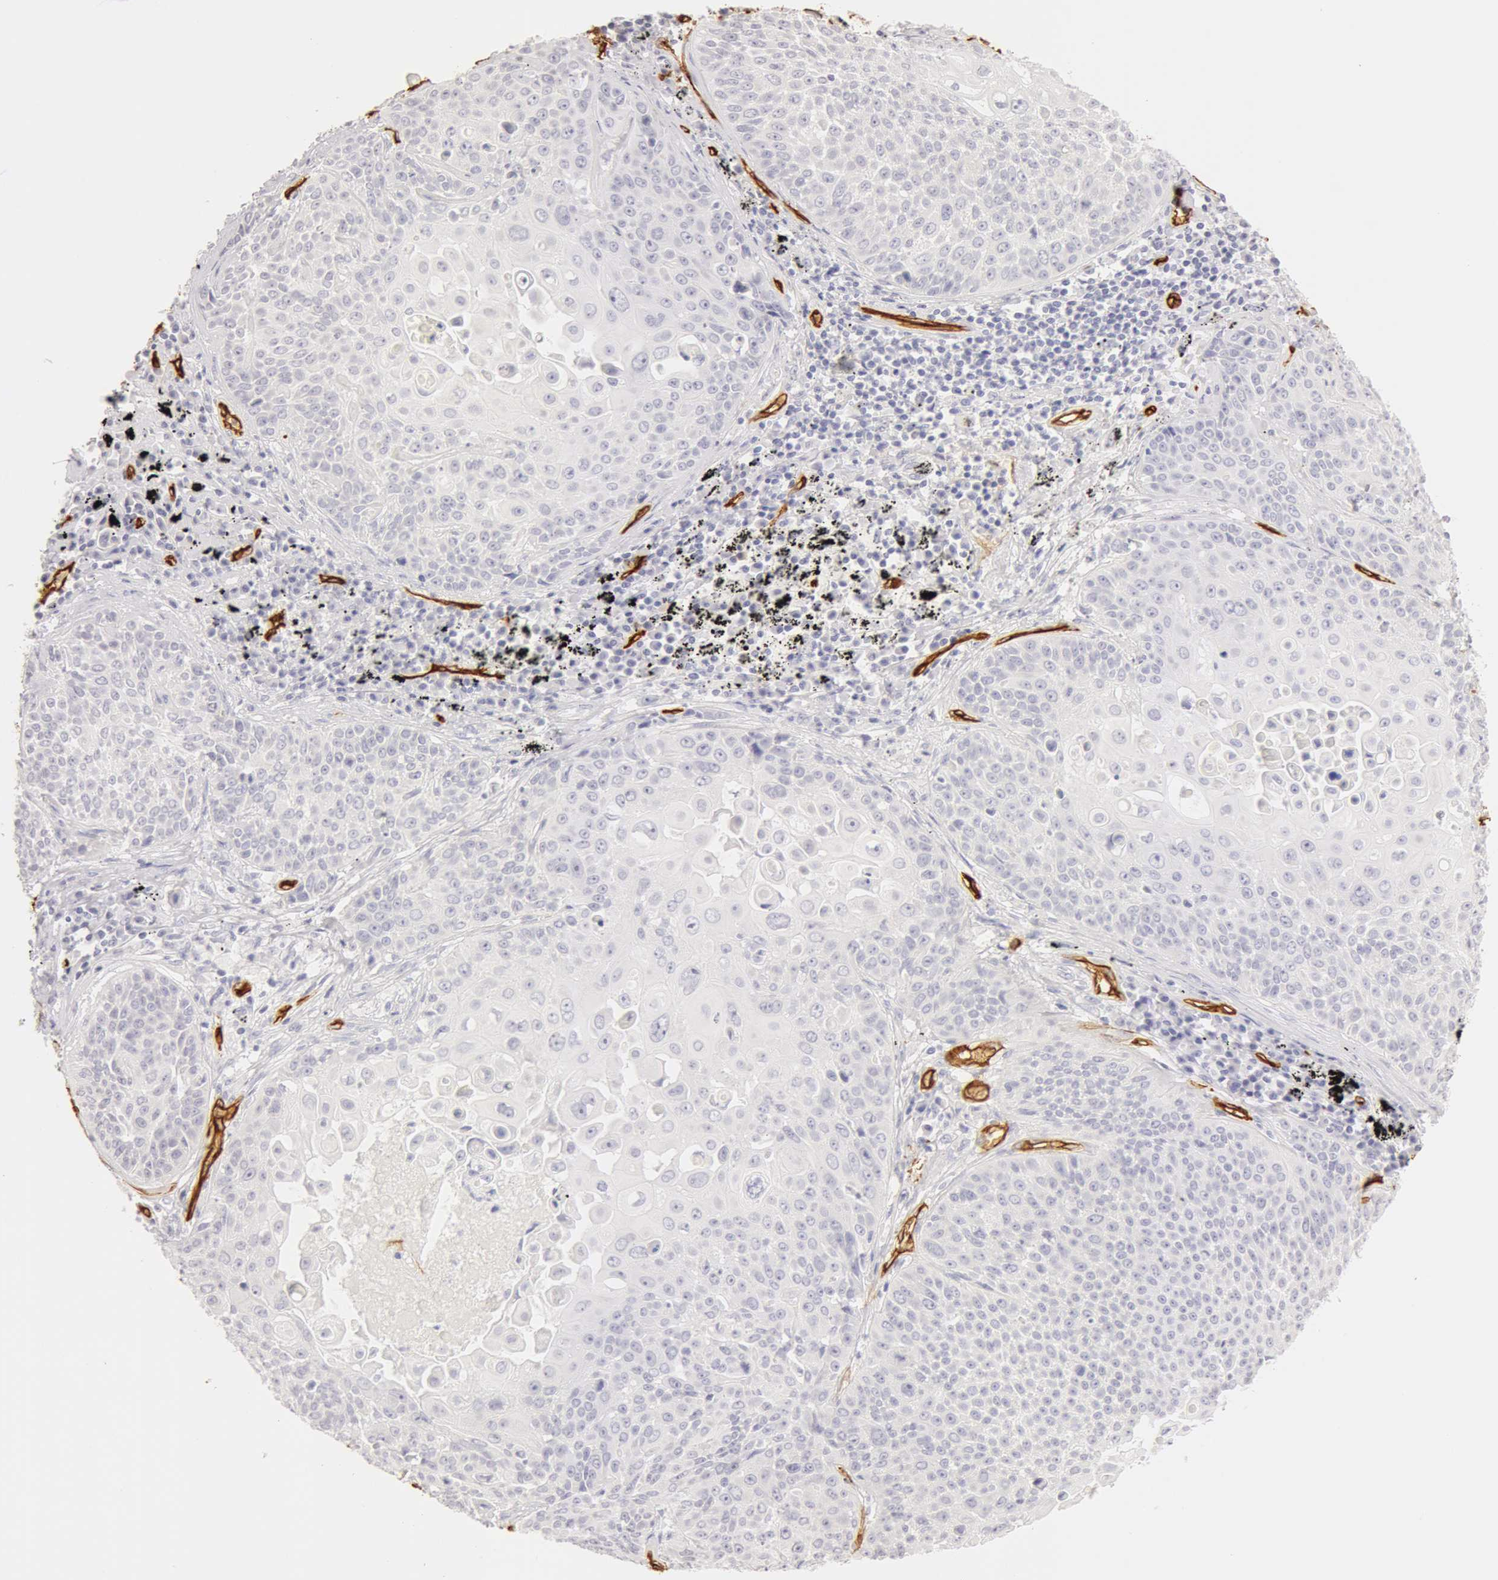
{"staining": {"intensity": "negative", "quantity": "none", "location": "none"}, "tissue": "lung cancer", "cell_type": "Tumor cells", "image_type": "cancer", "snomed": [{"axis": "morphology", "description": "Adenocarcinoma, NOS"}, {"axis": "topography", "description": "Lung"}], "caption": "Histopathology image shows no significant protein expression in tumor cells of adenocarcinoma (lung).", "gene": "AQP1", "patient": {"sex": "male", "age": 60}}